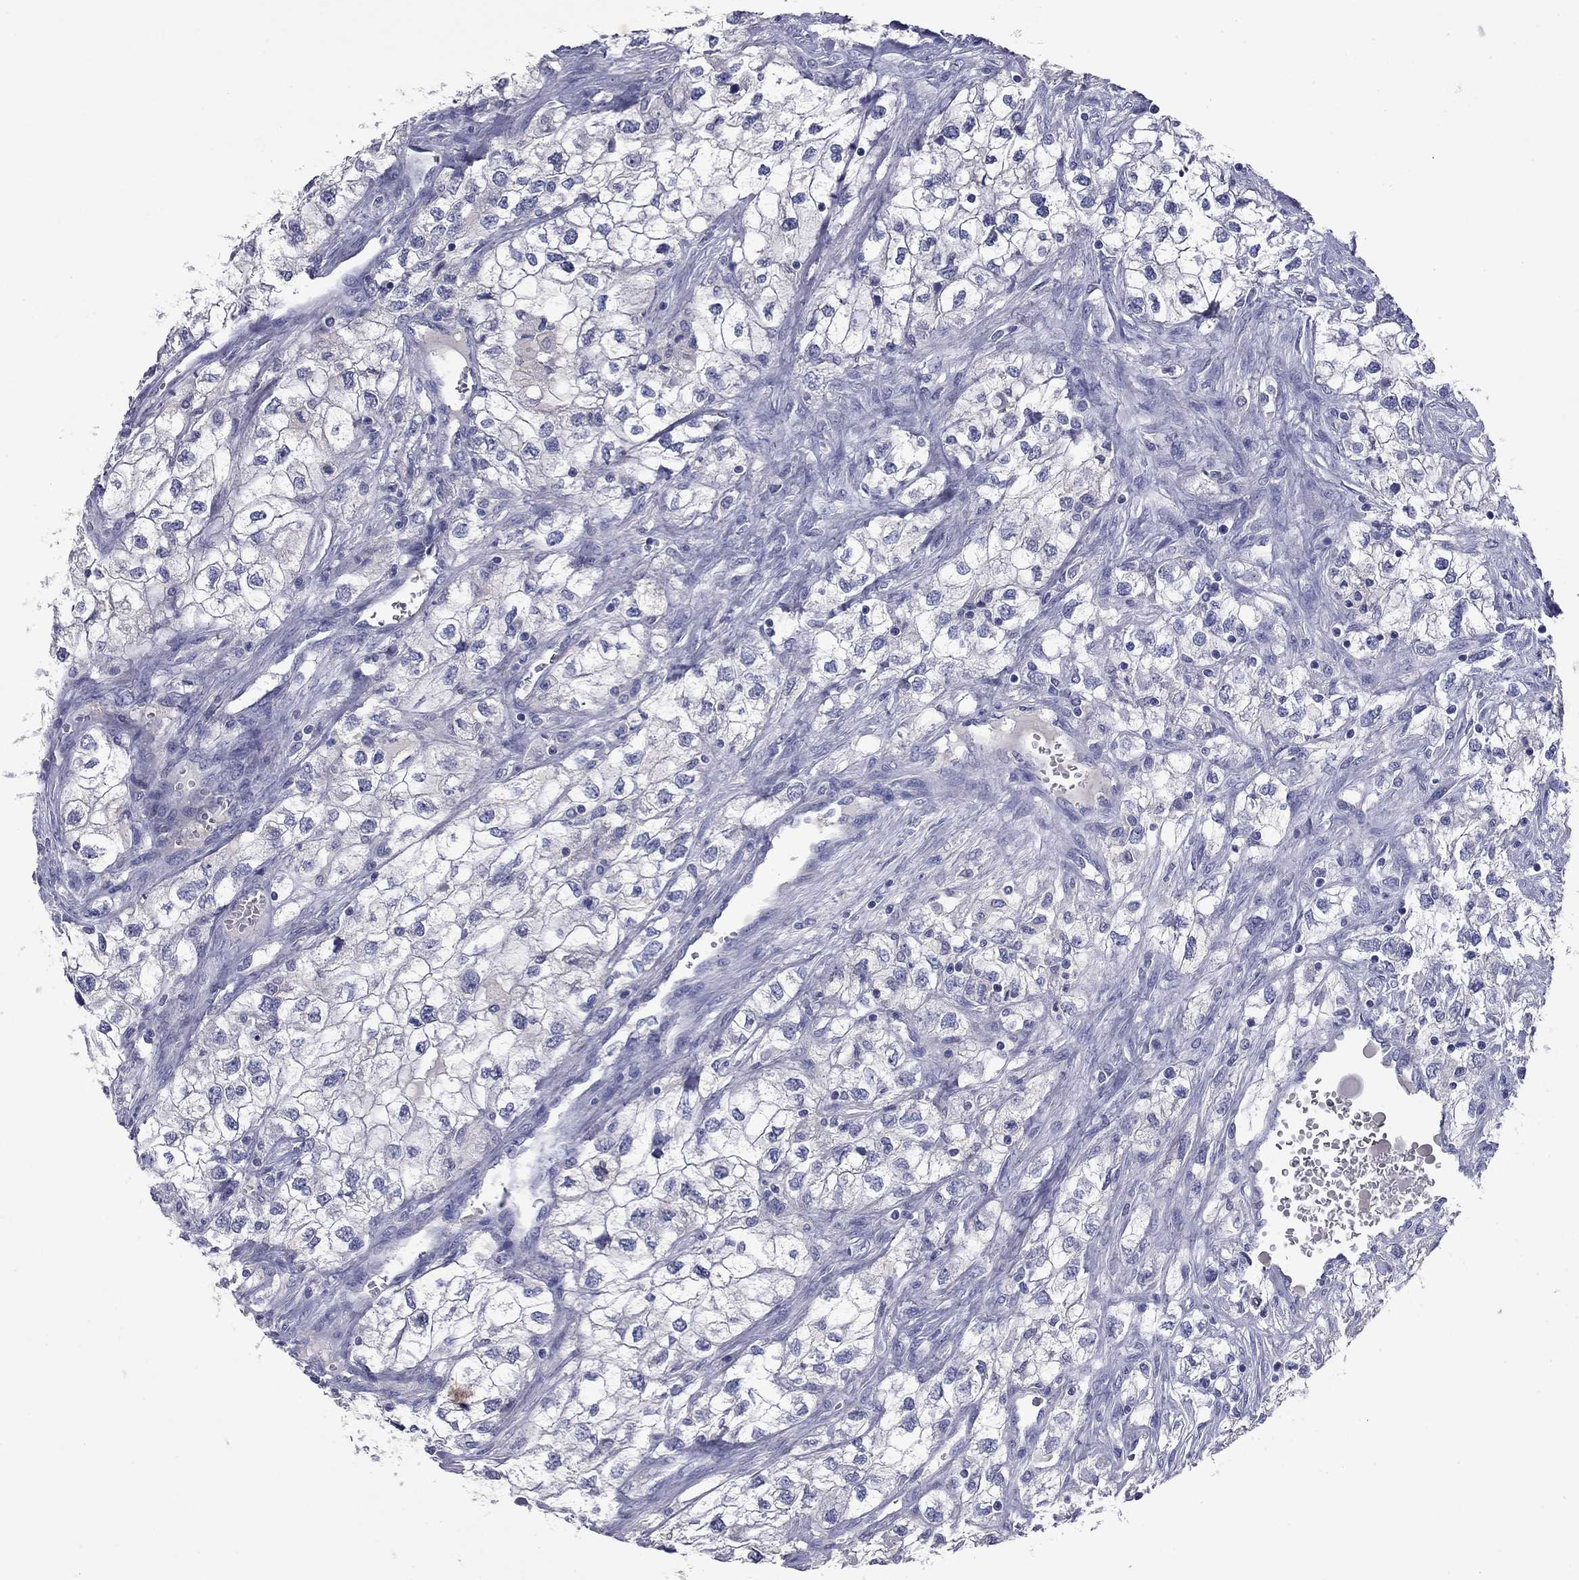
{"staining": {"intensity": "negative", "quantity": "none", "location": "none"}, "tissue": "renal cancer", "cell_type": "Tumor cells", "image_type": "cancer", "snomed": [{"axis": "morphology", "description": "Adenocarcinoma, NOS"}, {"axis": "topography", "description": "Kidney"}], "caption": "Tumor cells are negative for protein expression in human renal adenocarcinoma.", "gene": "CFAP119", "patient": {"sex": "male", "age": 59}}